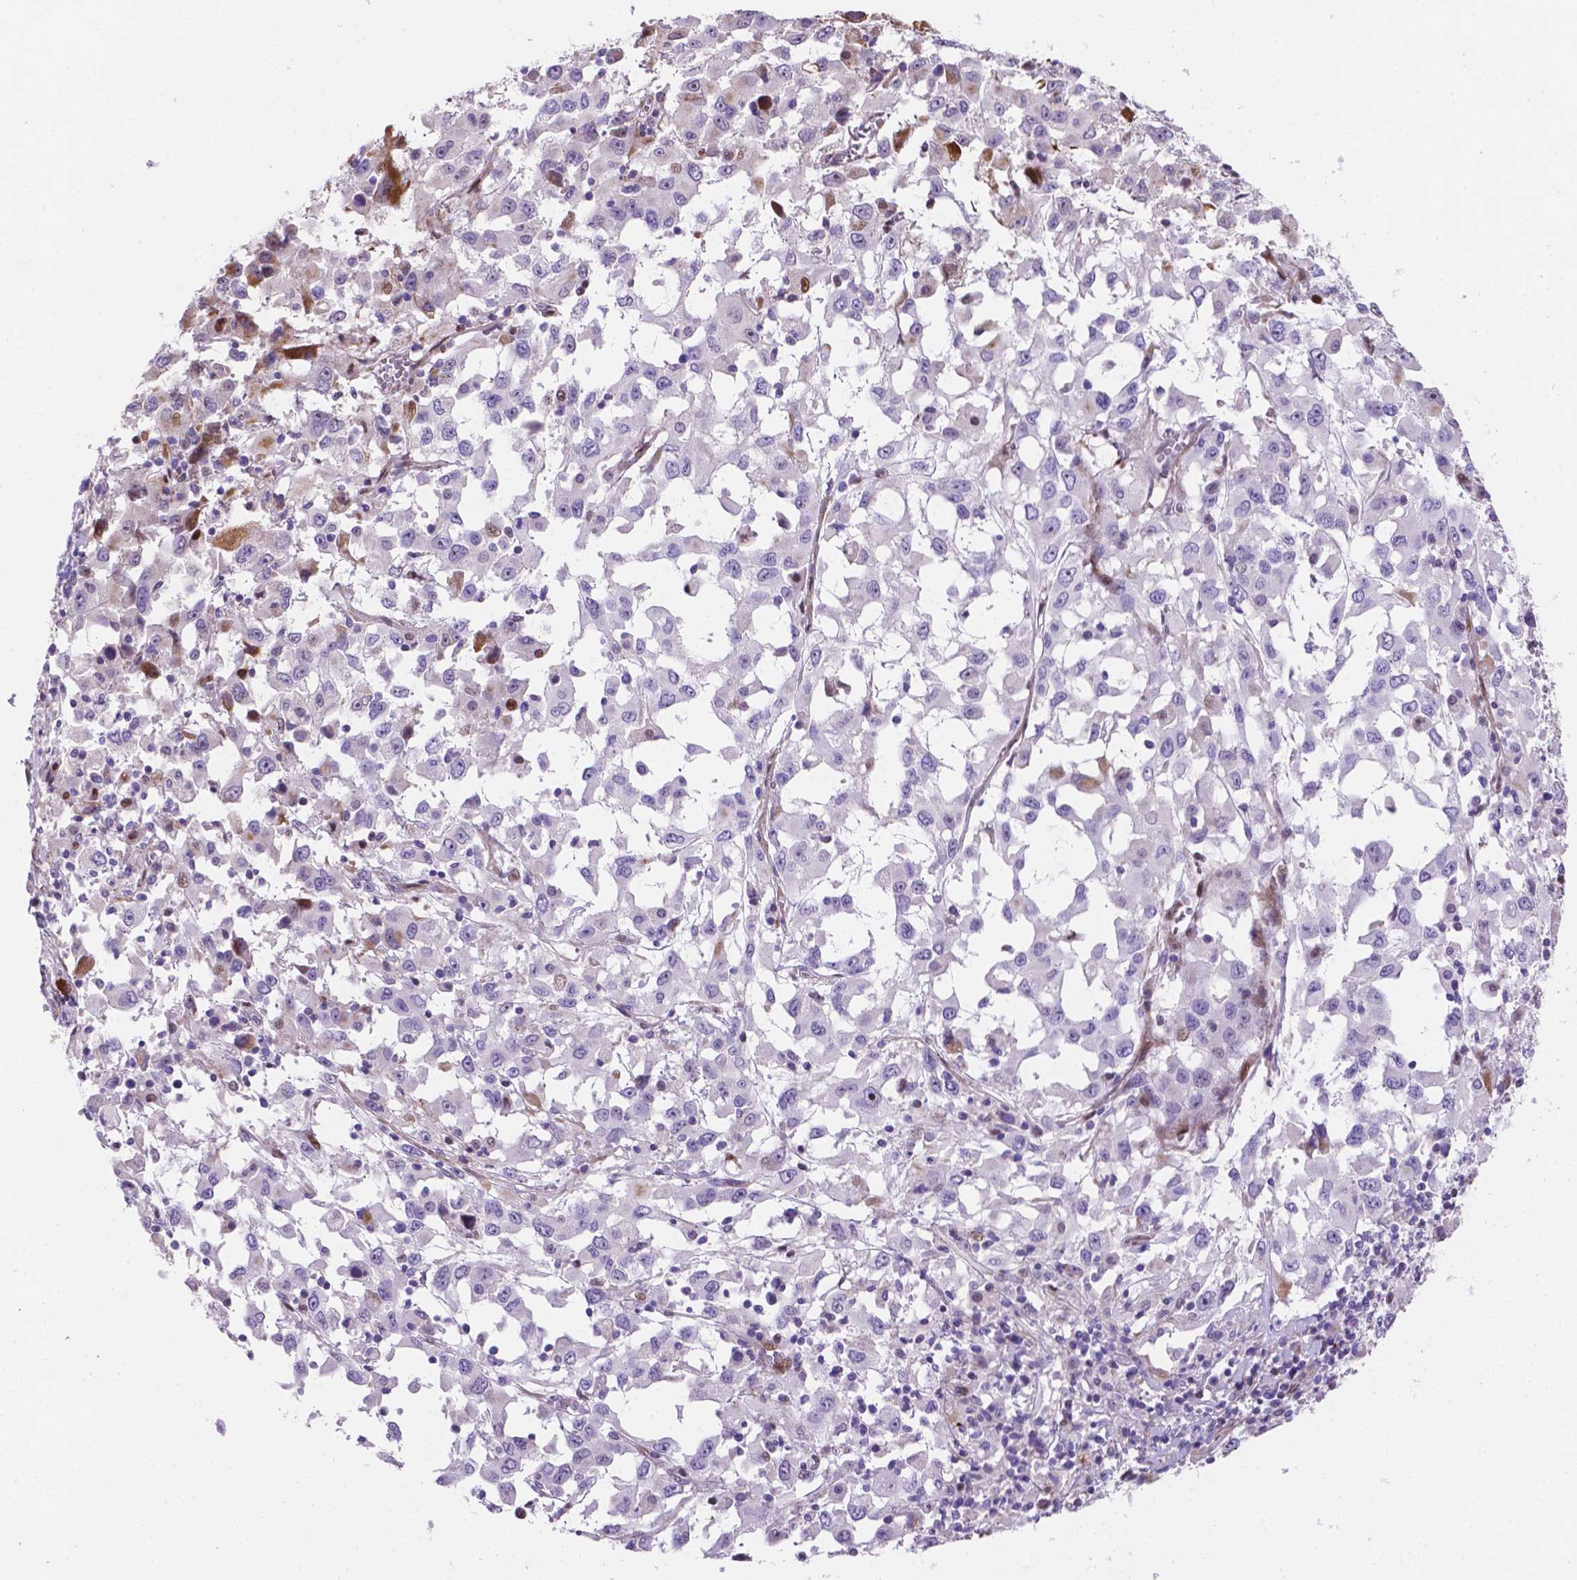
{"staining": {"intensity": "moderate", "quantity": "<25%", "location": "nuclear"}, "tissue": "melanoma", "cell_type": "Tumor cells", "image_type": "cancer", "snomed": [{"axis": "morphology", "description": "Malignant melanoma, Metastatic site"}, {"axis": "topography", "description": "Soft tissue"}], "caption": "Immunohistochemical staining of malignant melanoma (metastatic site) reveals low levels of moderate nuclear positivity in approximately <25% of tumor cells.", "gene": "TM4SF20", "patient": {"sex": "male", "age": 50}}